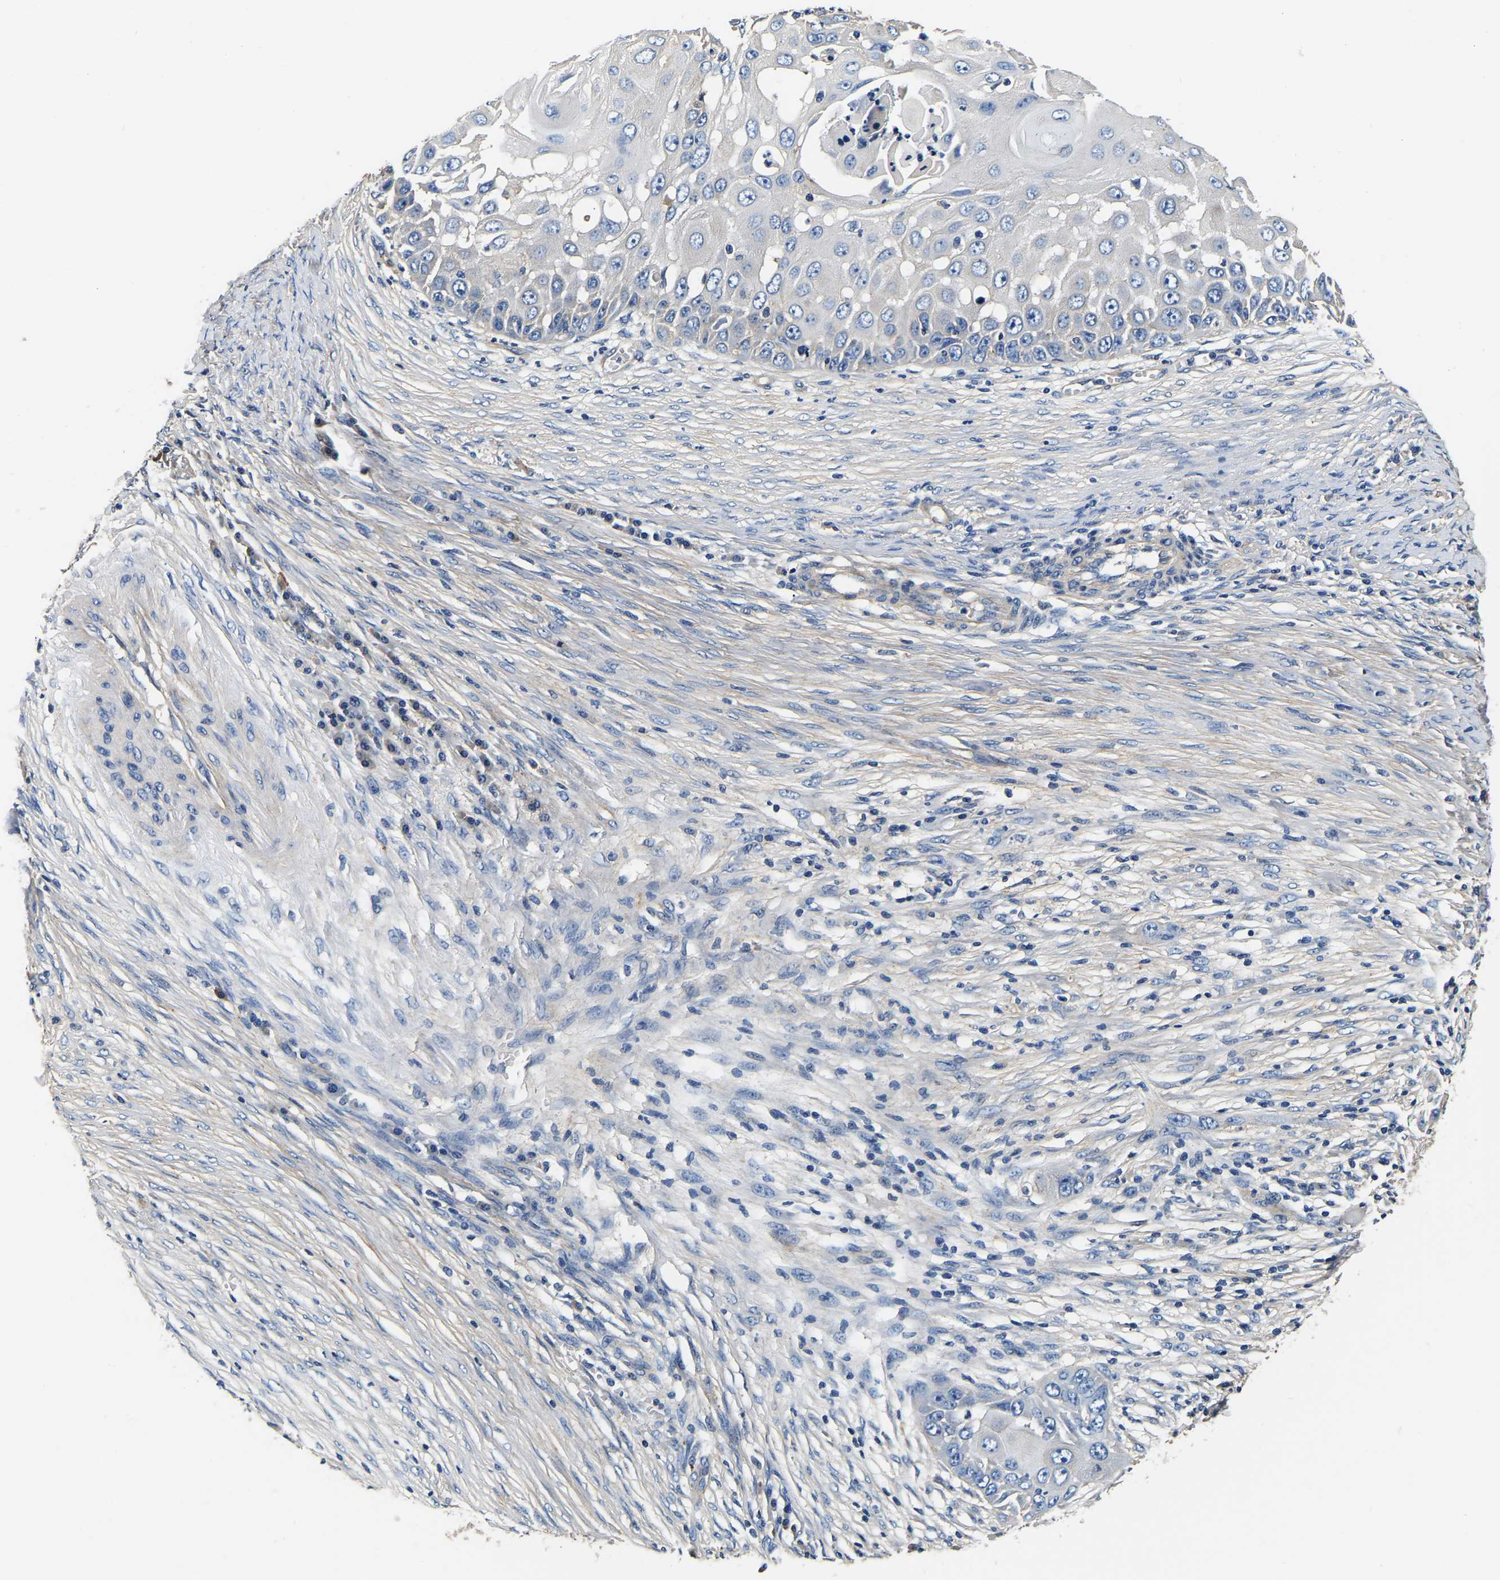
{"staining": {"intensity": "negative", "quantity": "none", "location": "none"}, "tissue": "skin cancer", "cell_type": "Tumor cells", "image_type": "cancer", "snomed": [{"axis": "morphology", "description": "Squamous cell carcinoma, NOS"}, {"axis": "topography", "description": "Skin"}], "caption": "Skin cancer (squamous cell carcinoma) was stained to show a protein in brown. There is no significant staining in tumor cells.", "gene": "SH3GLB1", "patient": {"sex": "female", "age": 44}}